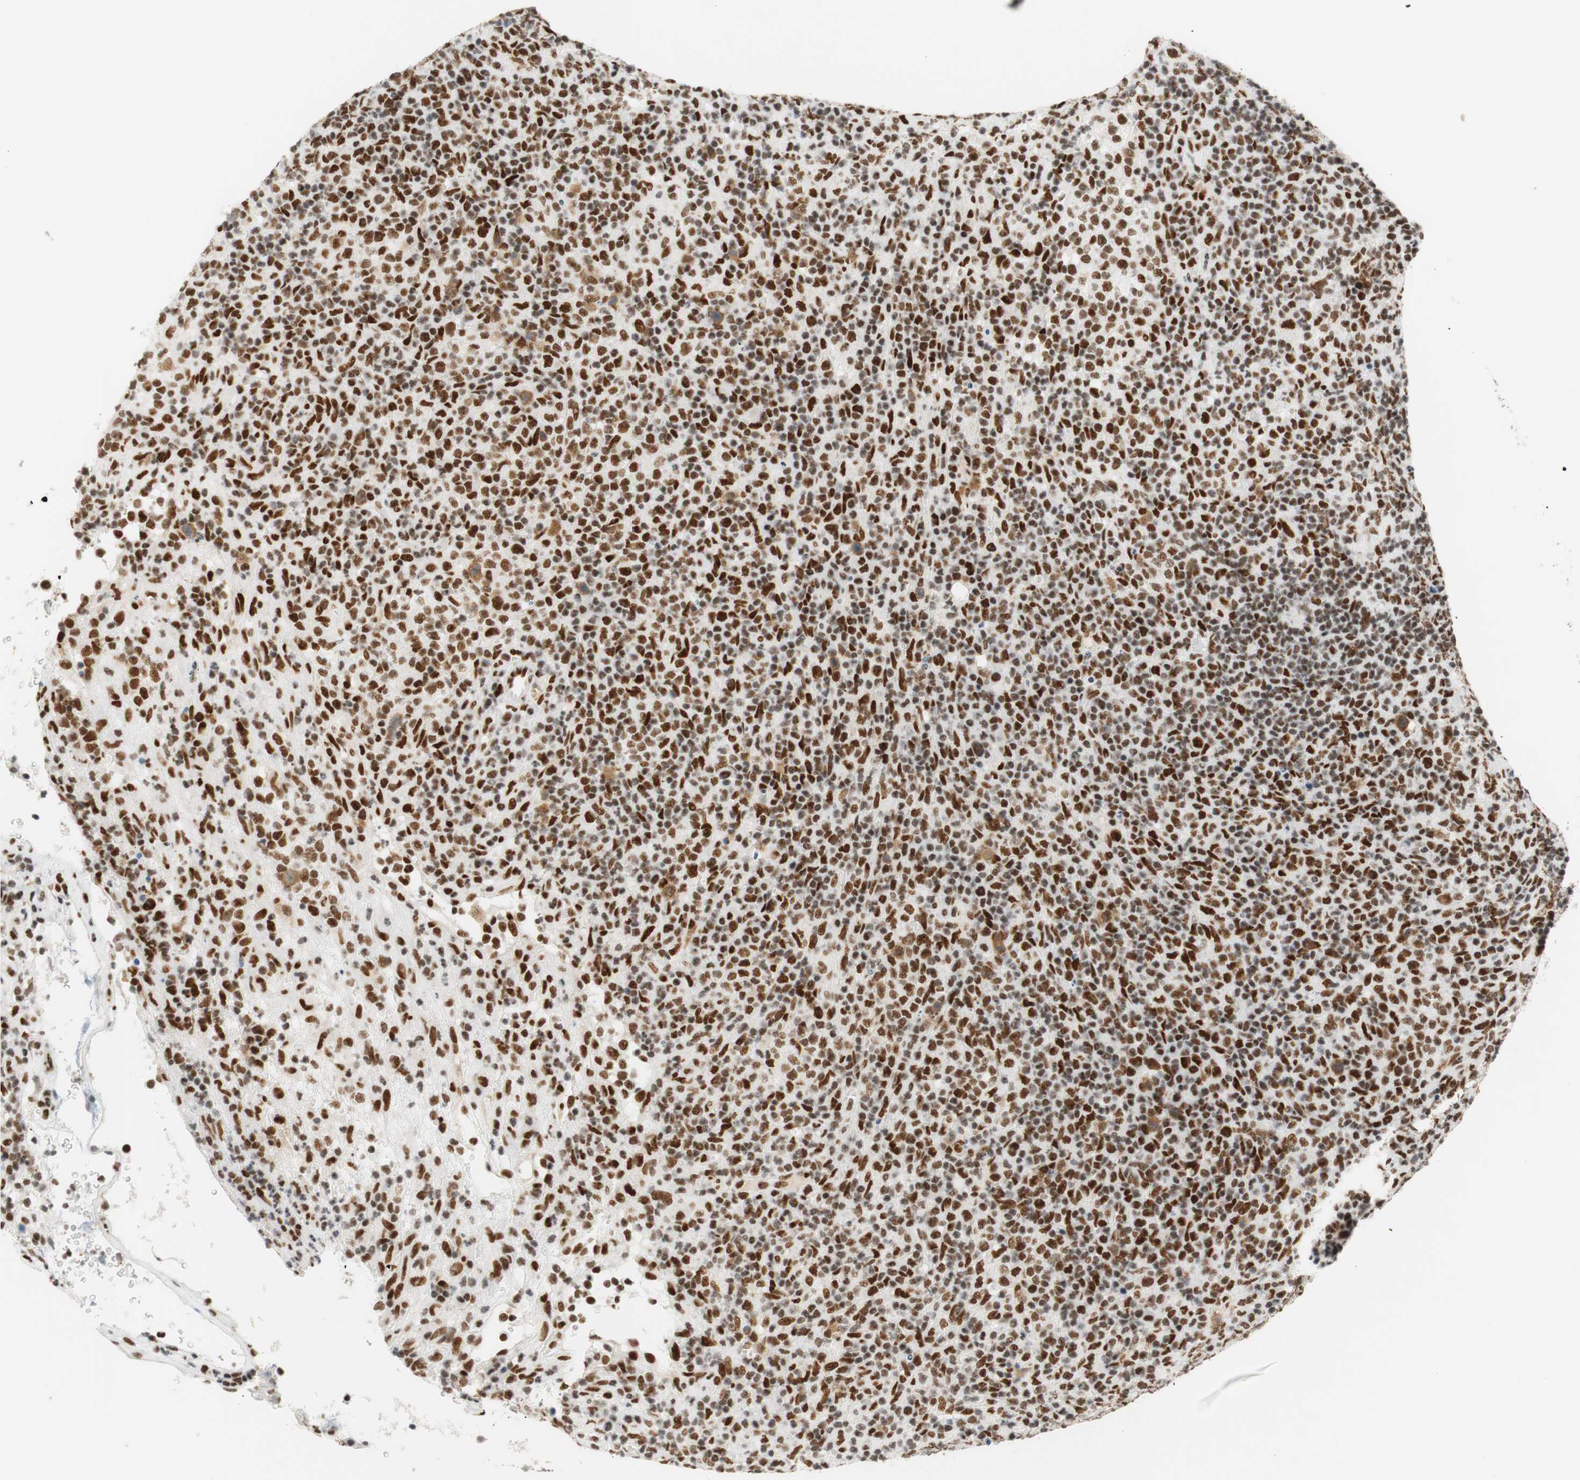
{"staining": {"intensity": "strong", "quantity": "25%-75%", "location": "nuclear"}, "tissue": "lymphoma", "cell_type": "Tumor cells", "image_type": "cancer", "snomed": [{"axis": "morphology", "description": "Malignant lymphoma, non-Hodgkin's type, High grade"}, {"axis": "topography", "description": "Lymph node"}], "caption": "Tumor cells demonstrate high levels of strong nuclear positivity in about 25%-75% of cells in human lymphoma. (DAB = brown stain, brightfield microscopy at high magnification).", "gene": "RNF20", "patient": {"sex": "female", "age": 76}}